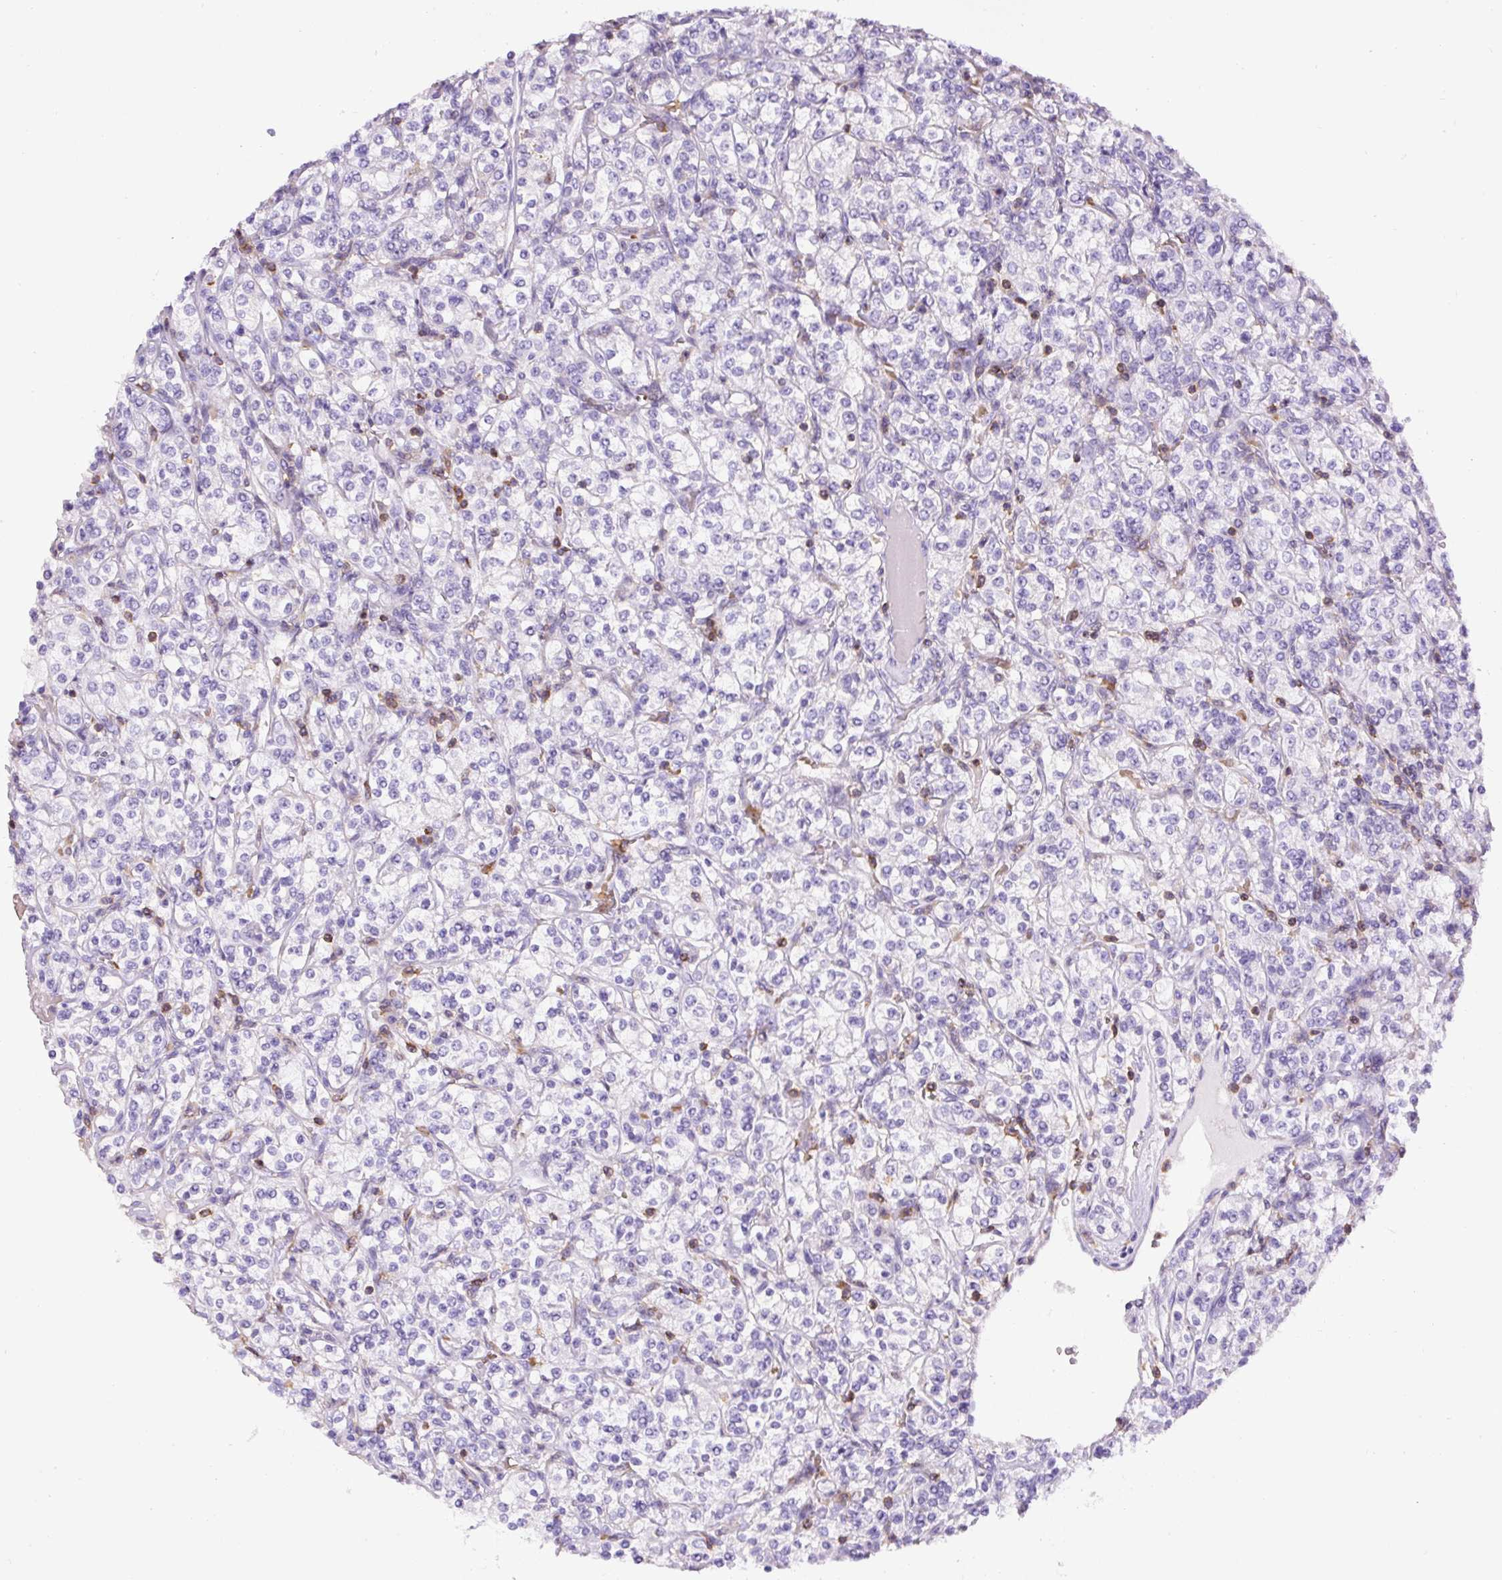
{"staining": {"intensity": "negative", "quantity": "none", "location": "none"}, "tissue": "renal cancer", "cell_type": "Tumor cells", "image_type": "cancer", "snomed": [{"axis": "morphology", "description": "Adenocarcinoma, NOS"}, {"axis": "topography", "description": "Kidney"}], "caption": "Photomicrograph shows no protein expression in tumor cells of adenocarcinoma (renal) tissue.", "gene": "FAM228B", "patient": {"sex": "male", "age": 77}}